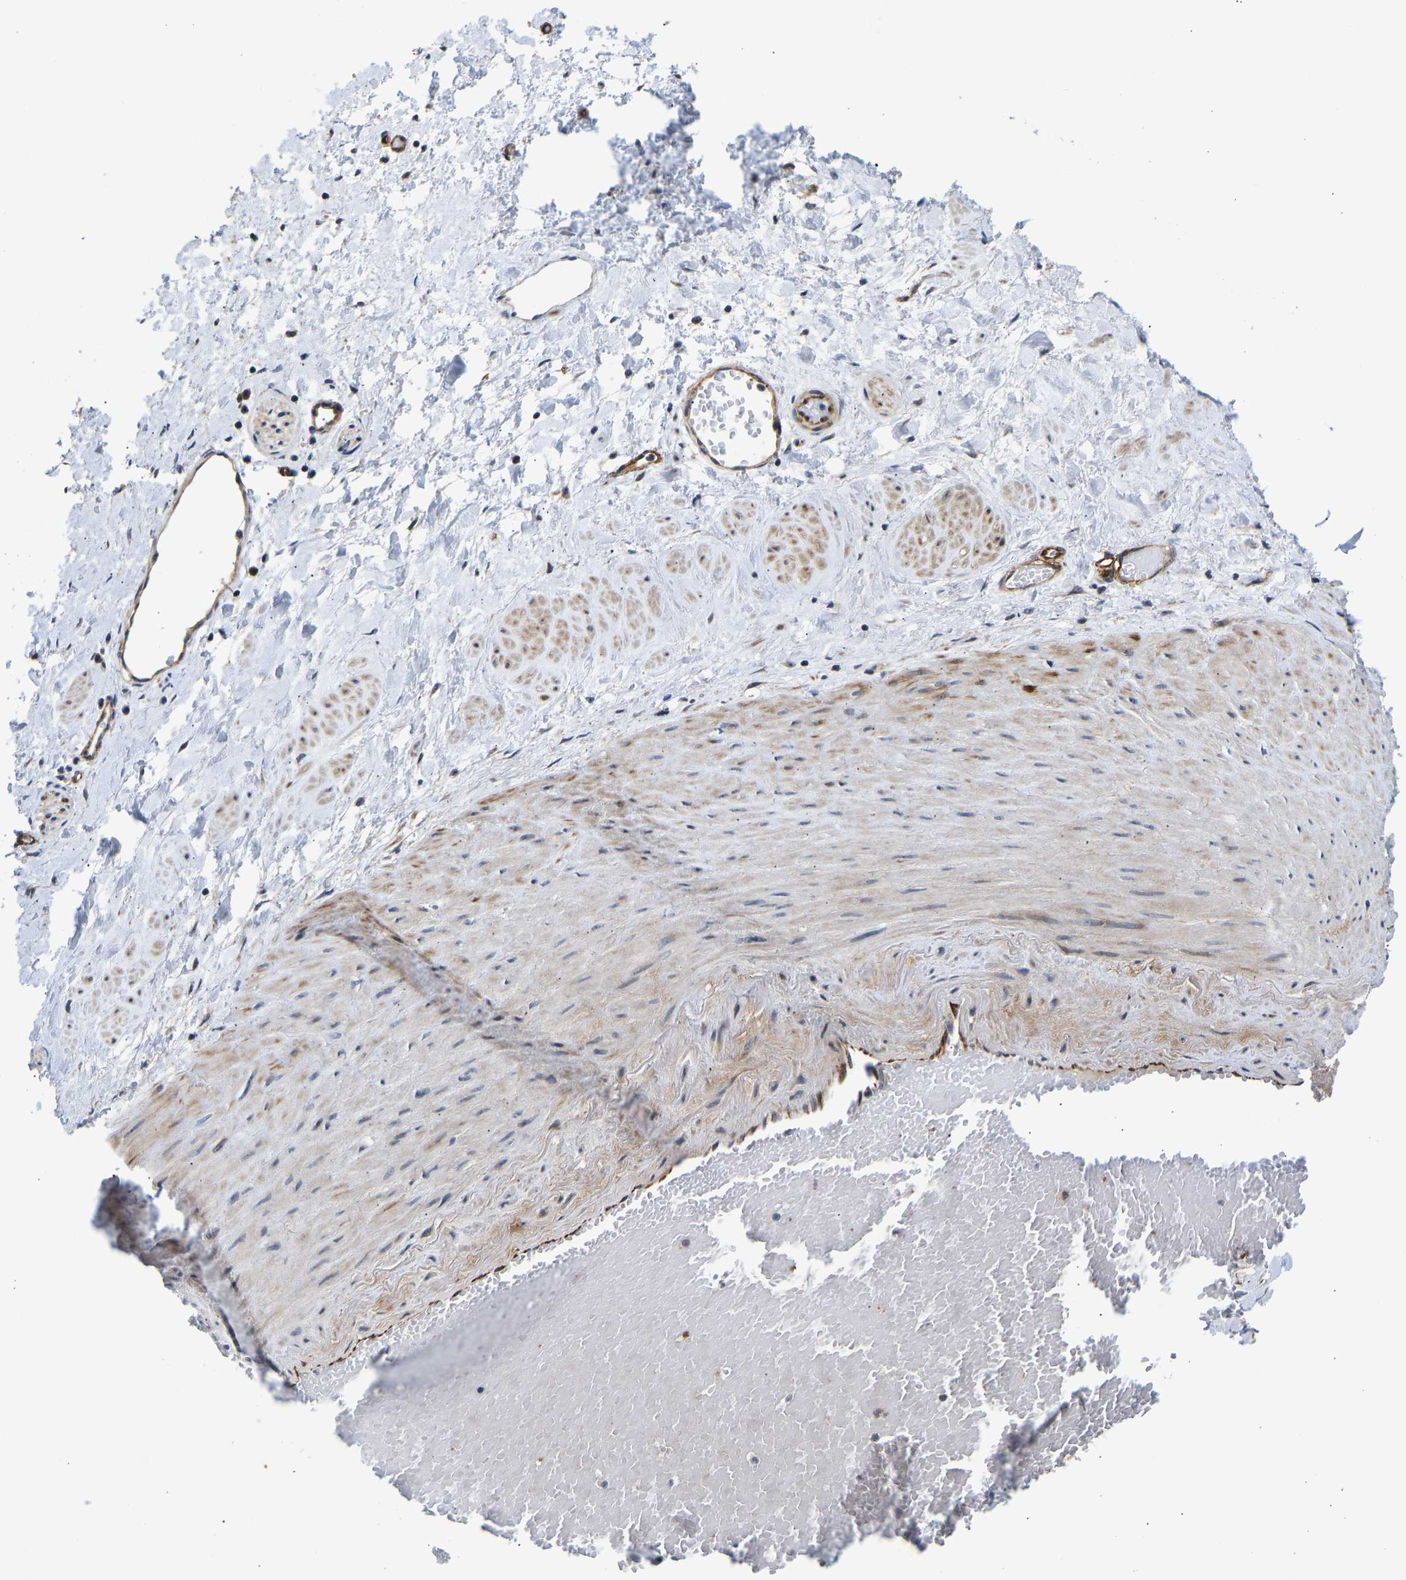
{"staining": {"intensity": "strong", "quantity": ">75%", "location": "cytoplasmic/membranous"}, "tissue": "adipose tissue", "cell_type": "Adipocytes", "image_type": "normal", "snomed": [{"axis": "morphology", "description": "Normal tissue, NOS"}, {"axis": "topography", "description": "Soft tissue"}, {"axis": "topography", "description": "Vascular tissue"}], "caption": "Protein expression by IHC reveals strong cytoplasmic/membranous expression in approximately >75% of adipocytes in unremarkable adipose tissue. (Stains: DAB in brown, nuclei in blue, Microscopy: brightfield microscopy at high magnification).", "gene": "RESF1", "patient": {"sex": "female", "age": 35}}